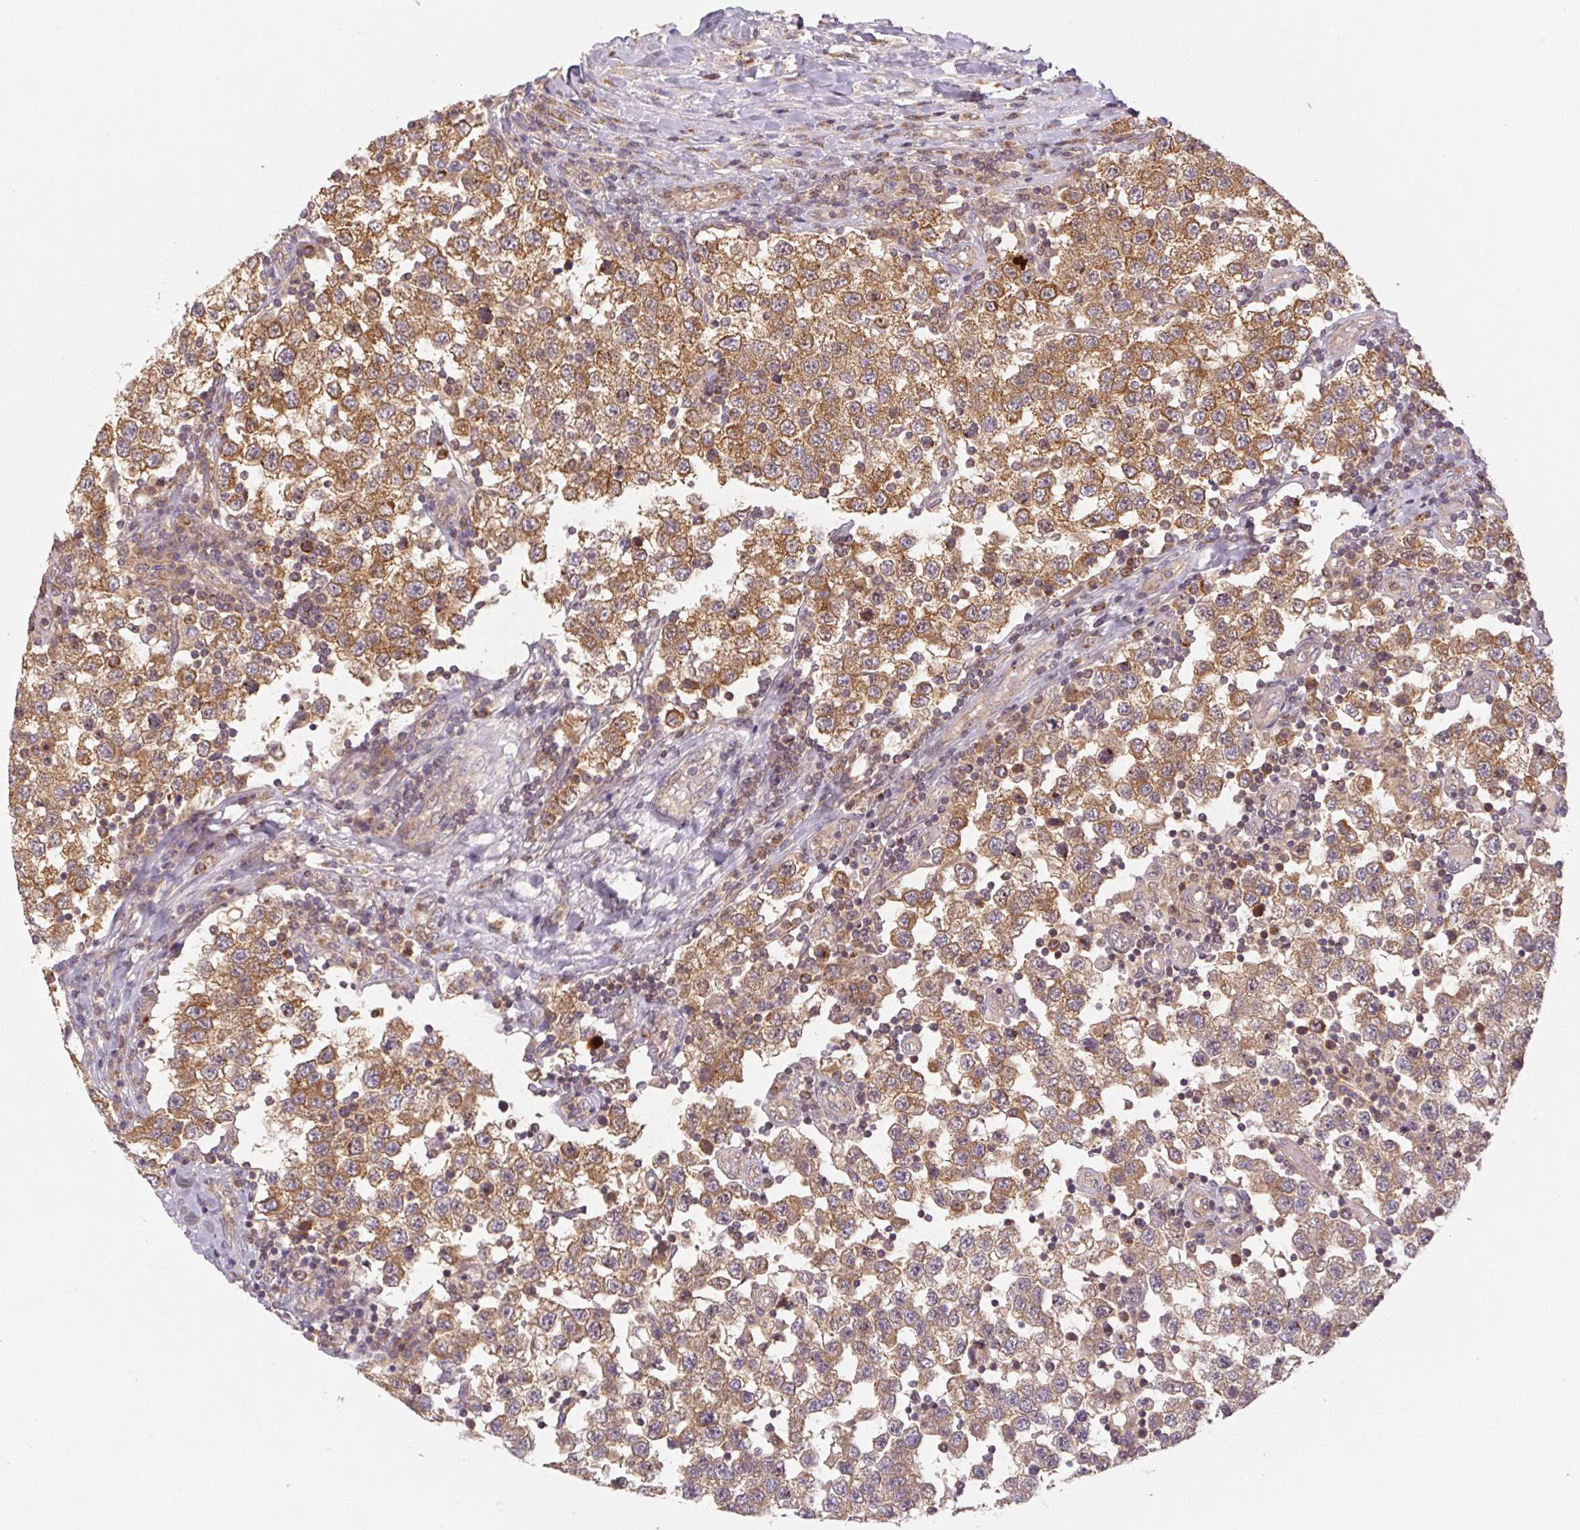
{"staining": {"intensity": "moderate", "quantity": ">75%", "location": "cytoplasmic/membranous"}, "tissue": "testis cancer", "cell_type": "Tumor cells", "image_type": "cancer", "snomed": [{"axis": "morphology", "description": "Seminoma, NOS"}, {"axis": "topography", "description": "Testis"}], "caption": "DAB (3,3'-diaminobenzidine) immunohistochemical staining of seminoma (testis) shows moderate cytoplasmic/membranous protein staining in about >75% of tumor cells.", "gene": "MTHFD1", "patient": {"sex": "male", "age": 34}}